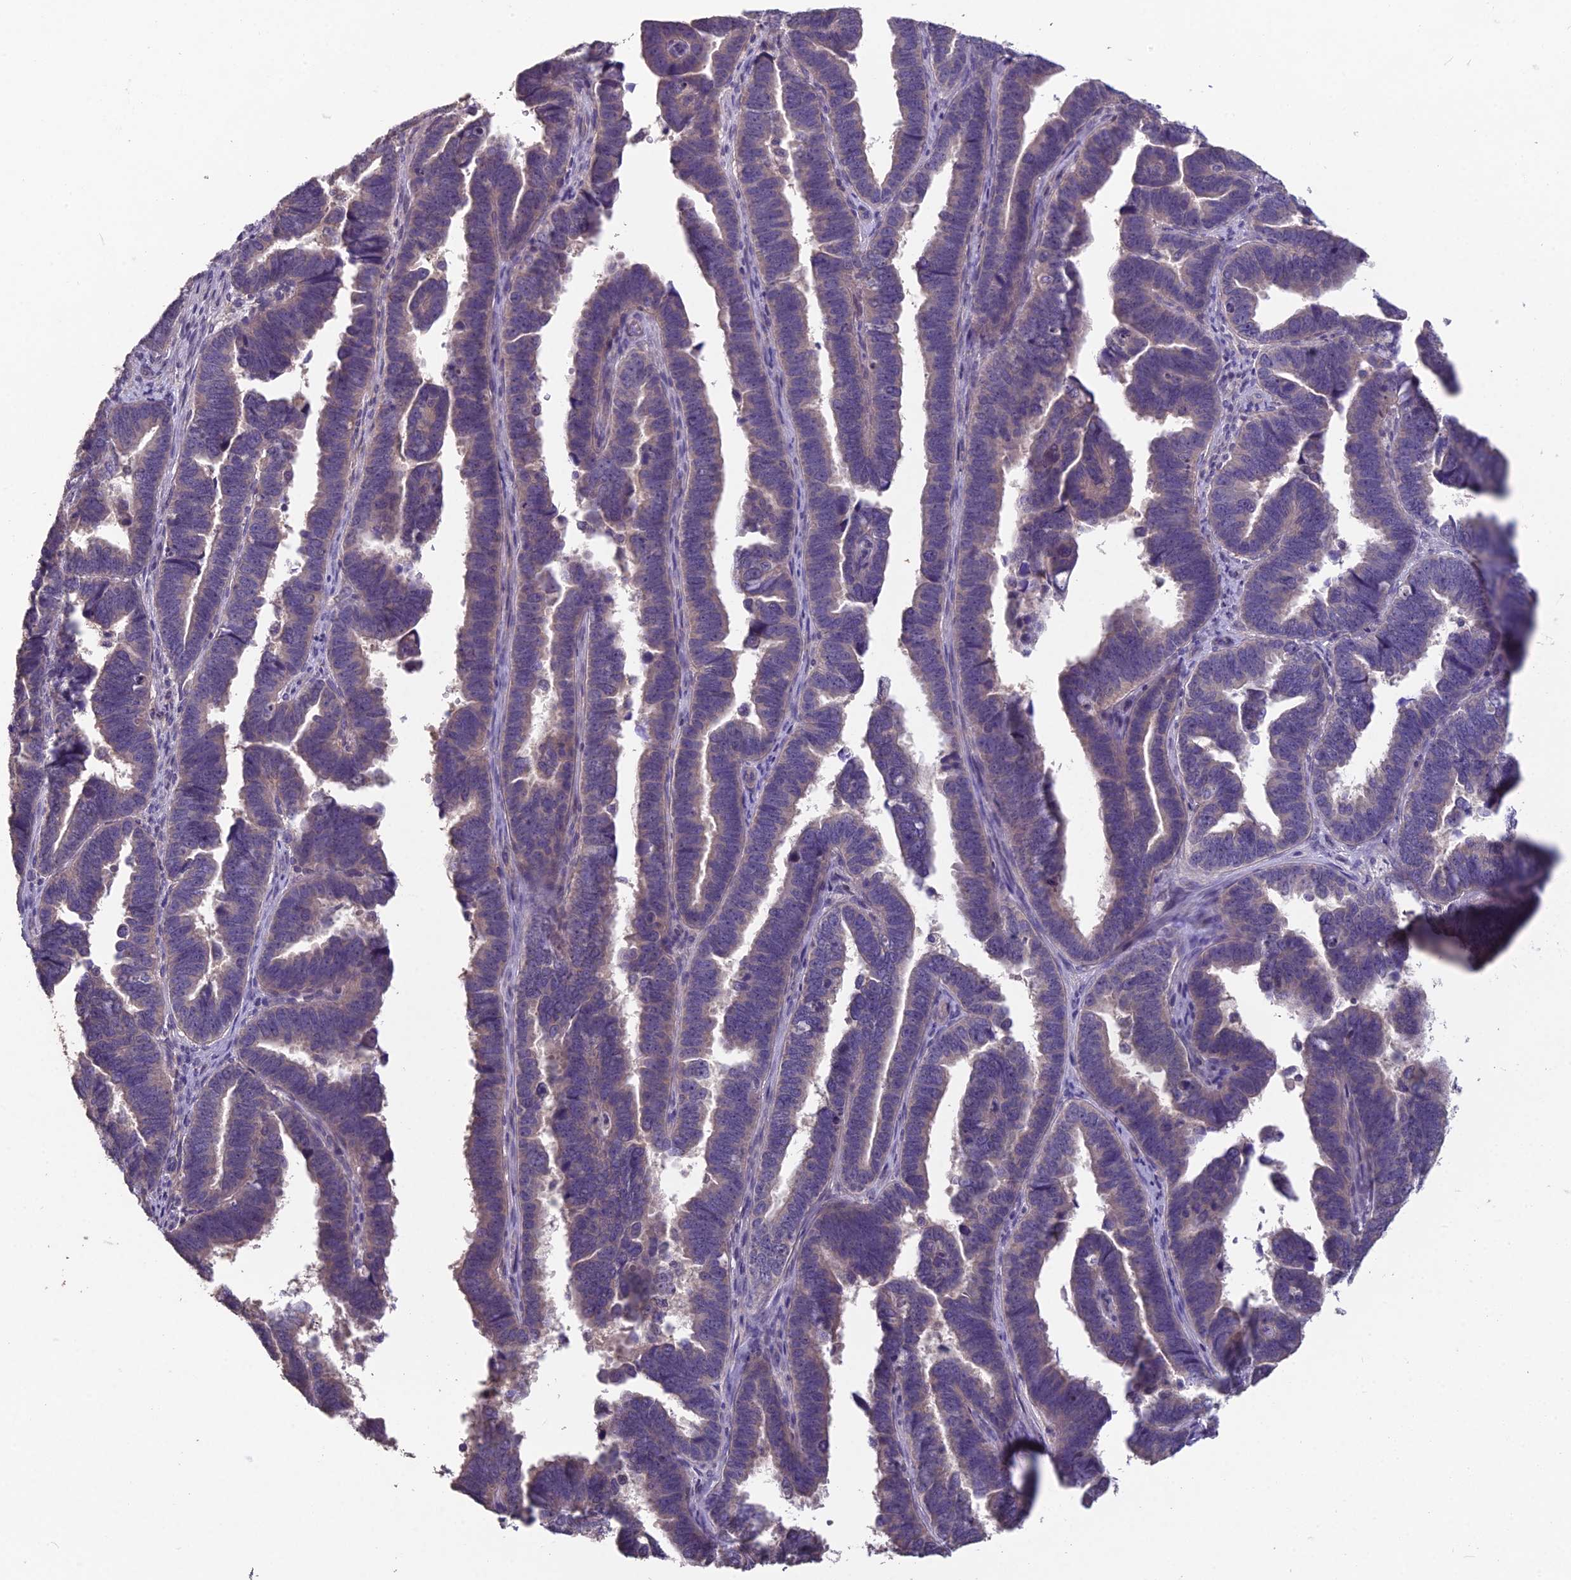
{"staining": {"intensity": "weak", "quantity": "<25%", "location": "cytoplasmic/membranous"}, "tissue": "endometrial cancer", "cell_type": "Tumor cells", "image_type": "cancer", "snomed": [{"axis": "morphology", "description": "Adenocarcinoma, NOS"}, {"axis": "topography", "description": "Endometrium"}], "caption": "The IHC micrograph has no significant expression in tumor cells of endometrial adenocarcinoma tissue.", "gene": "CEACAM16", "patient": {"sex": "female", "age": 75}}